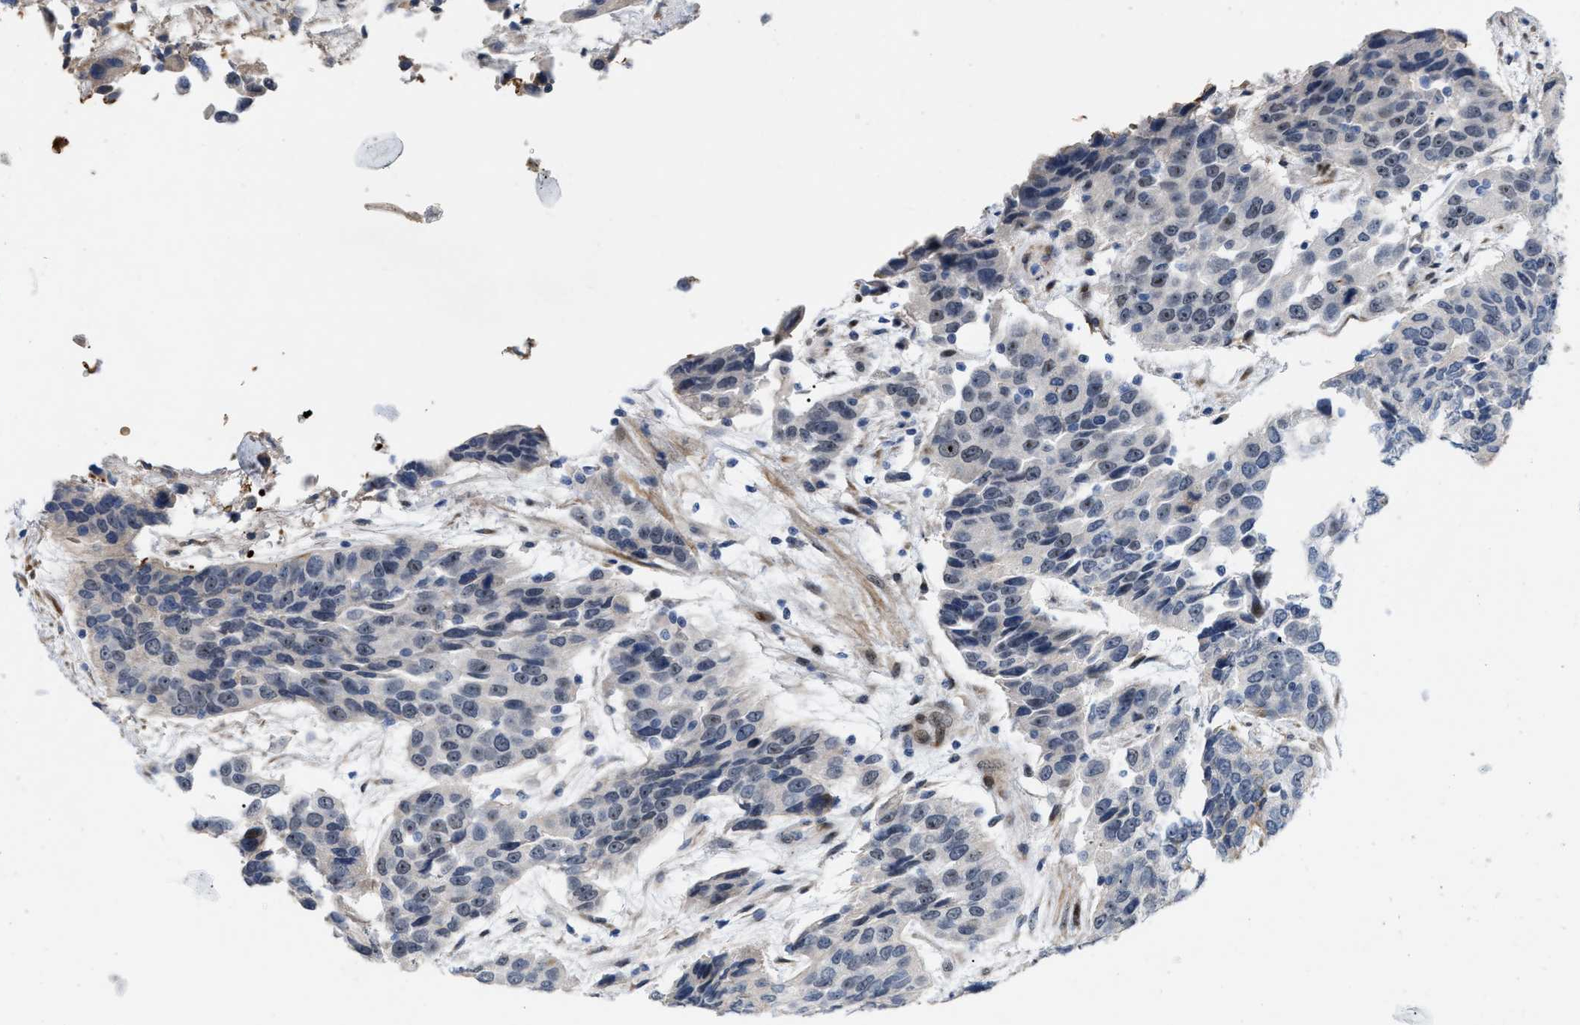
{"staining": {"intensity": "moderate", "quantity": ">75%", "location": "nuclear"}, "tissue": "urothelial cancer", "cell_type": "Tumor cells", "image_type": "cancer", "snomed": [{"axis": "morphology", "description": "Urothelial carcinoma, High grade"}, {"axis": "topography", "description": "Urinary bladder"}], "caption": "Urothelial carcinoma (high-grade) stained with immunohistochemistry (IHC) demonstrates moderate nuclear expression in approximately >75% of tumor cells.", "gene": "POLR1F", "patient": {"sex": "female", "age": 80}}